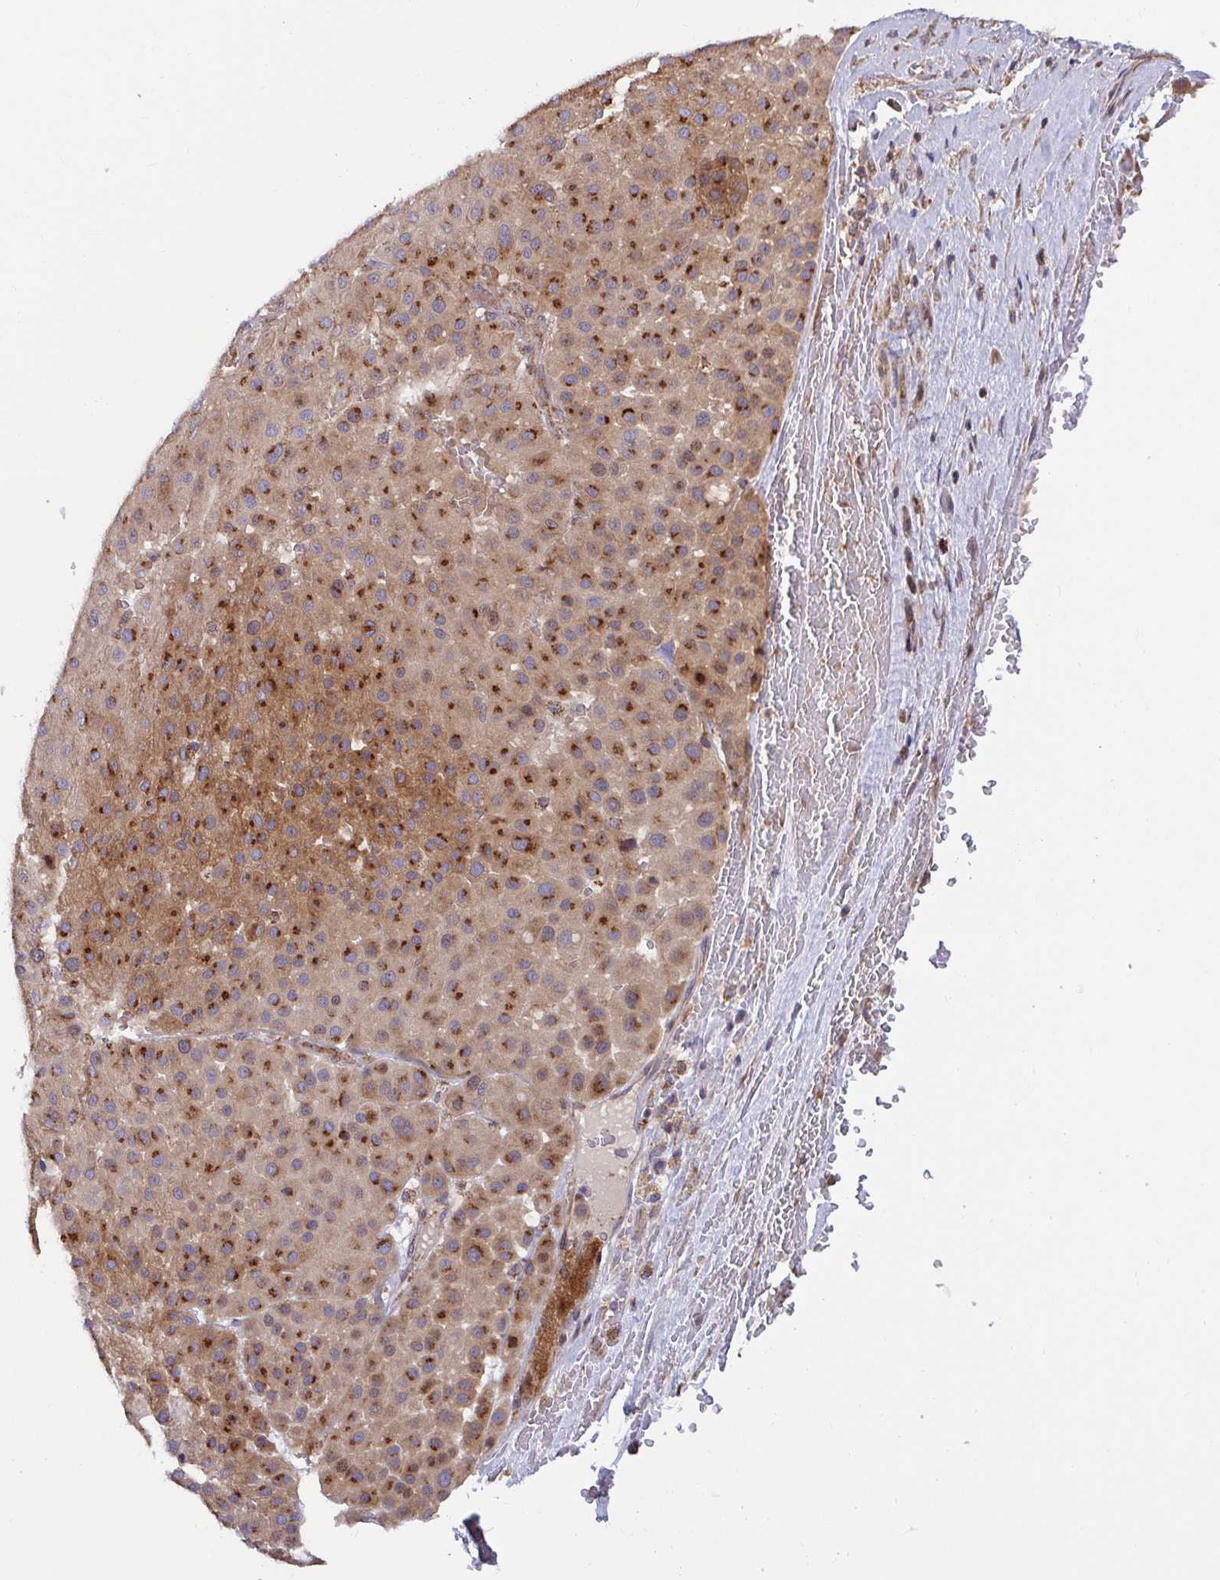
{"staining": {"intensity": "moderate", "quantity": ">75%", "location": "cytoplasmic/membranous"}, "tissue": "melanoma", "cell_type": "Tumor cells", "image_type": "cancer", "snomed": [{"axis": "morphology", "description": "Malignant melanoma, Metastatic site"}, {"axis": "topography", "description": "Smooth muscle"}], "caption": "Melanoma stained with a protein marker shows moderate staining in tumor cells.", "gene": "SPRY1", "patient": {"sex": "male", "age": 41}}